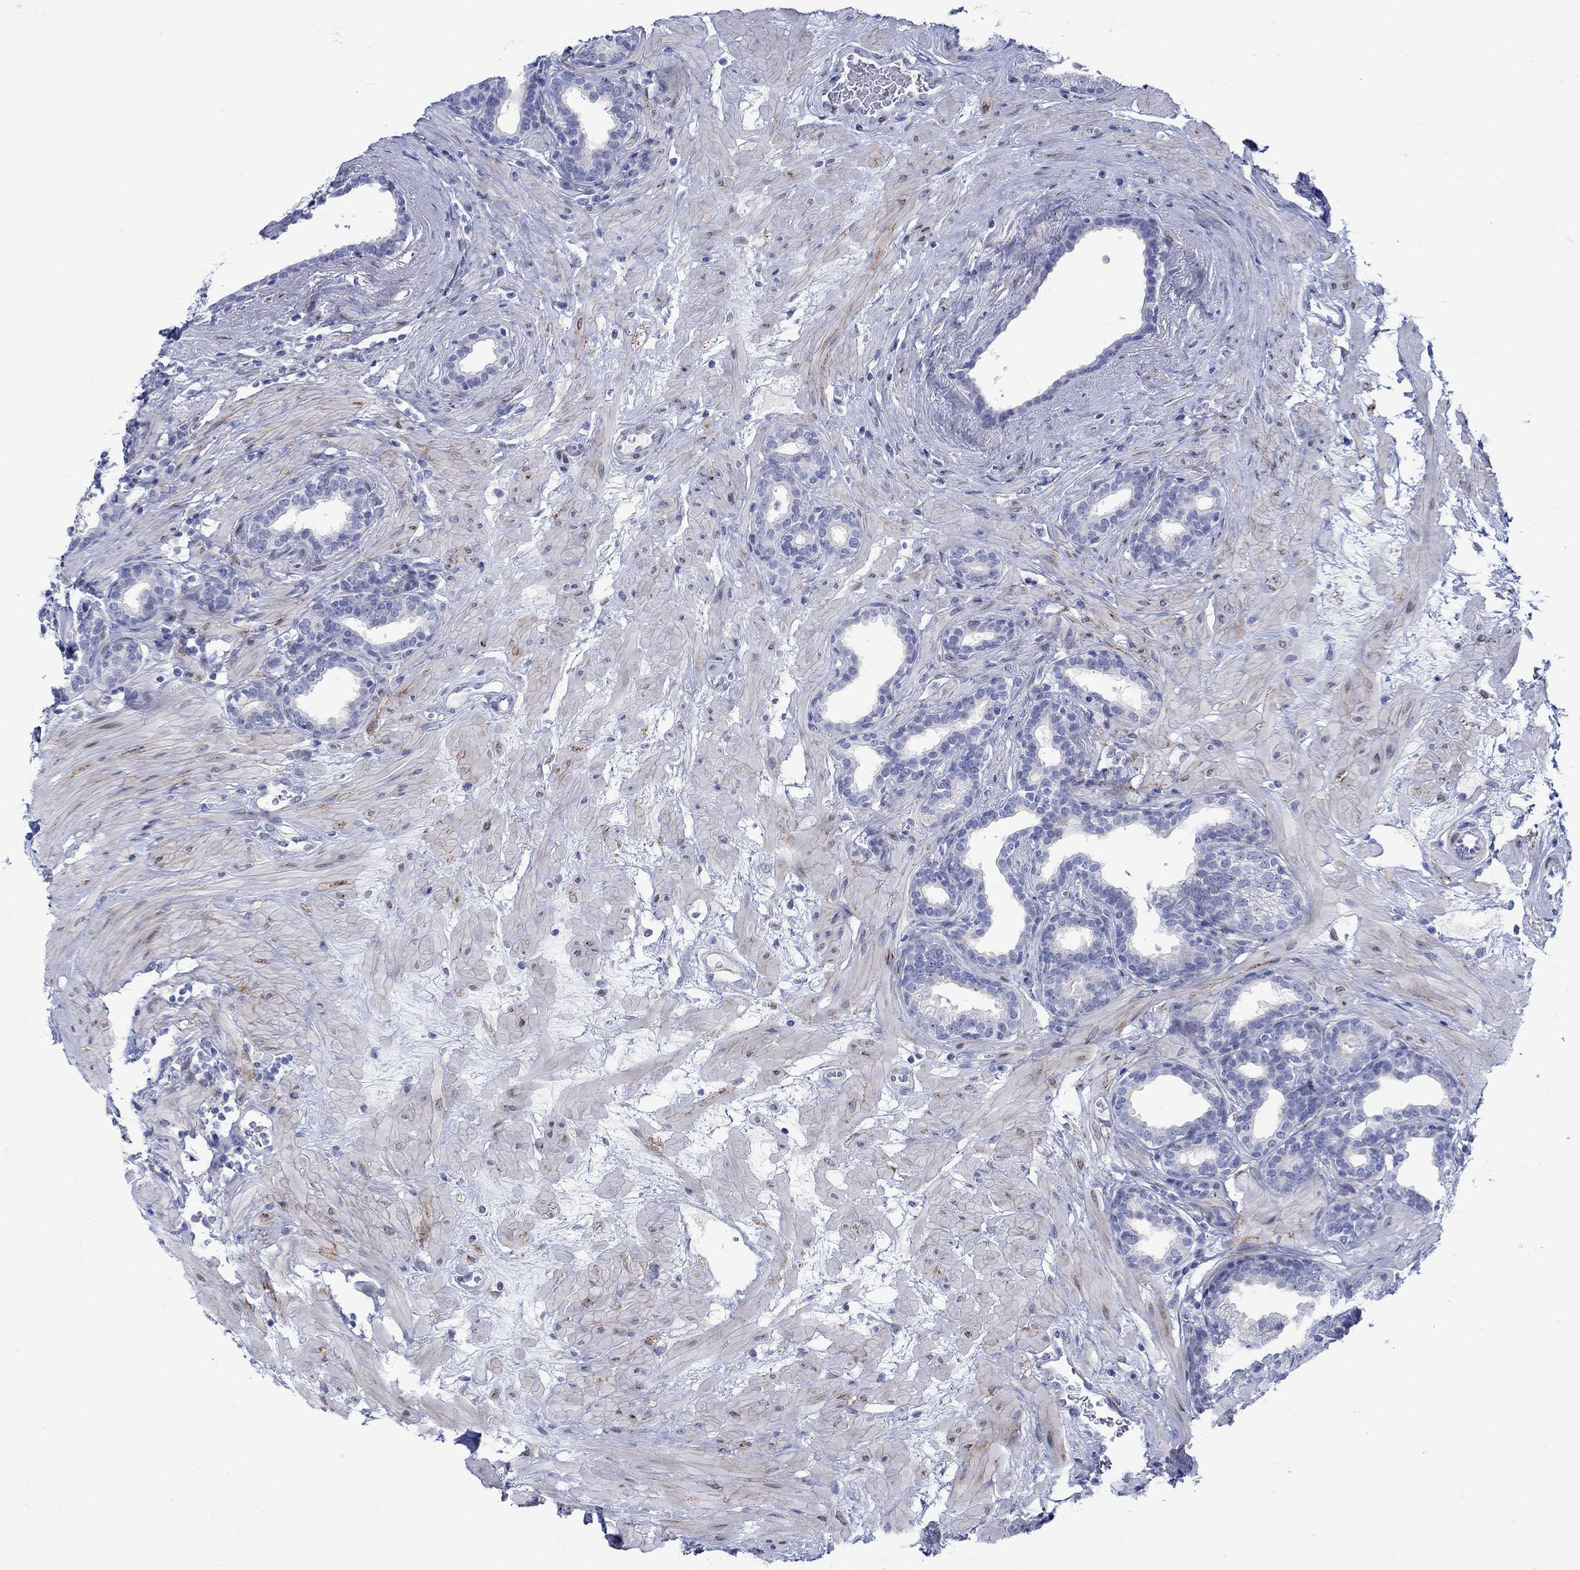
{"staining": {"intensity": "negative", "quantity": "none", "location": "none"}, "tissue": "prostate", "cell_type": "Glandular cells", "image_type": "normal", "snomed": [{"axis": "morphology", "description": "Normal tissue, NOS"}, {"axis": "topography", "description": "Prostate"}], "caption": "A photomicrograph of prostate stained for a protein reveals no brown staining in glandular cells.", "gene": "KSR2", "patient": {"sex": "male", "age": 37}}